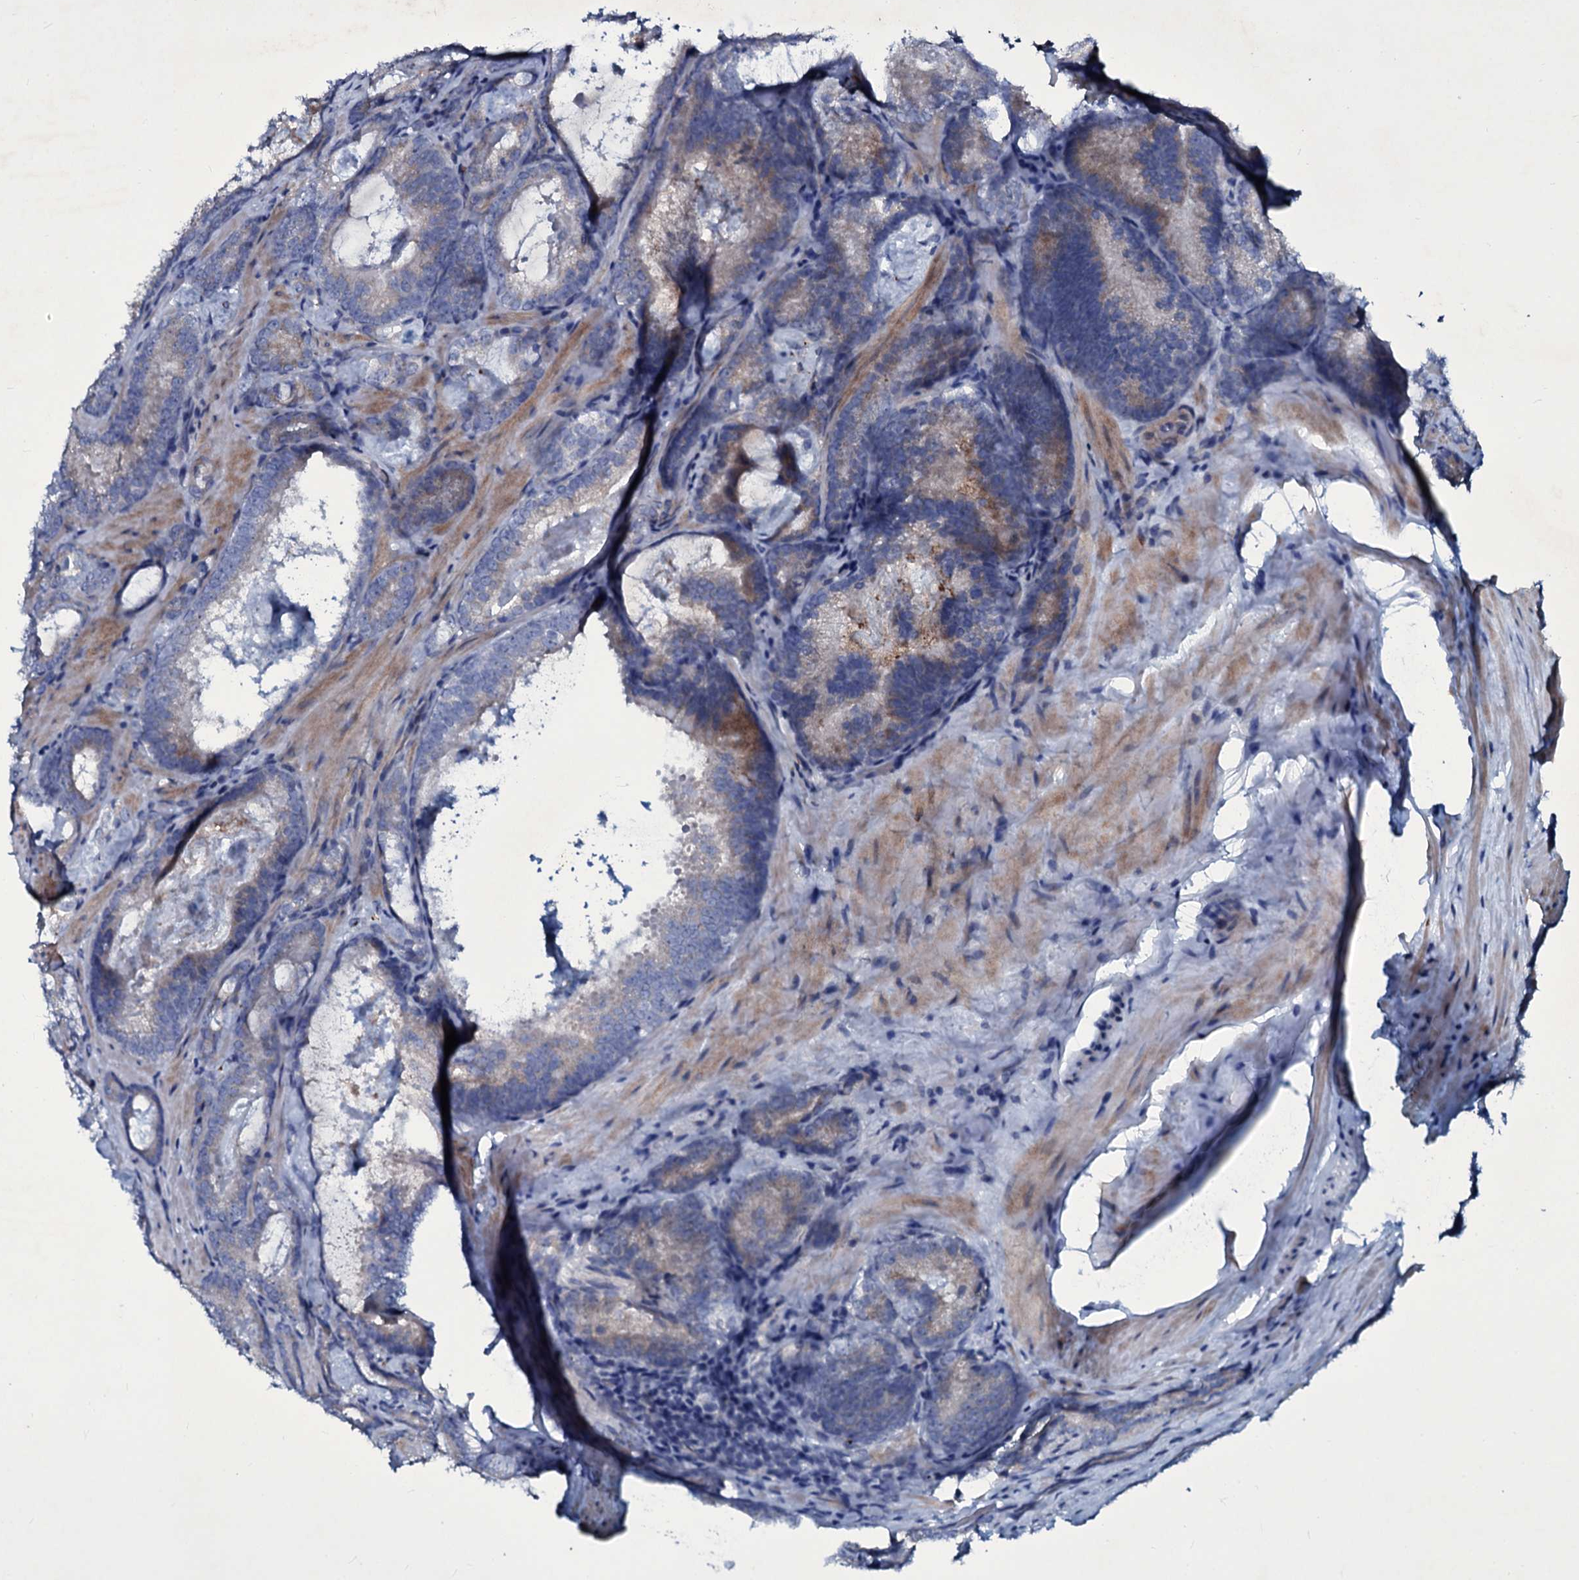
{"staining": {"intensity": "weak", "quantity": "<25%", "location": "cytoplasmic/membranous"}, "tissue": "prostate cancer", "cell_type": "Tumor cells", "image_type": "cancer", "snomed": [{"axis": "morphology", "description": "Adenocarcinoma, Low grade"}, {"axis": "topography", "description": "Prostate"}], "caption": "IHC of prostate cancer (adenocarcinoma (low-grade)) reveals no staining in tumor cells.", "gene": "SELENOT", "patient": {"sex": "male", "age": 60}}